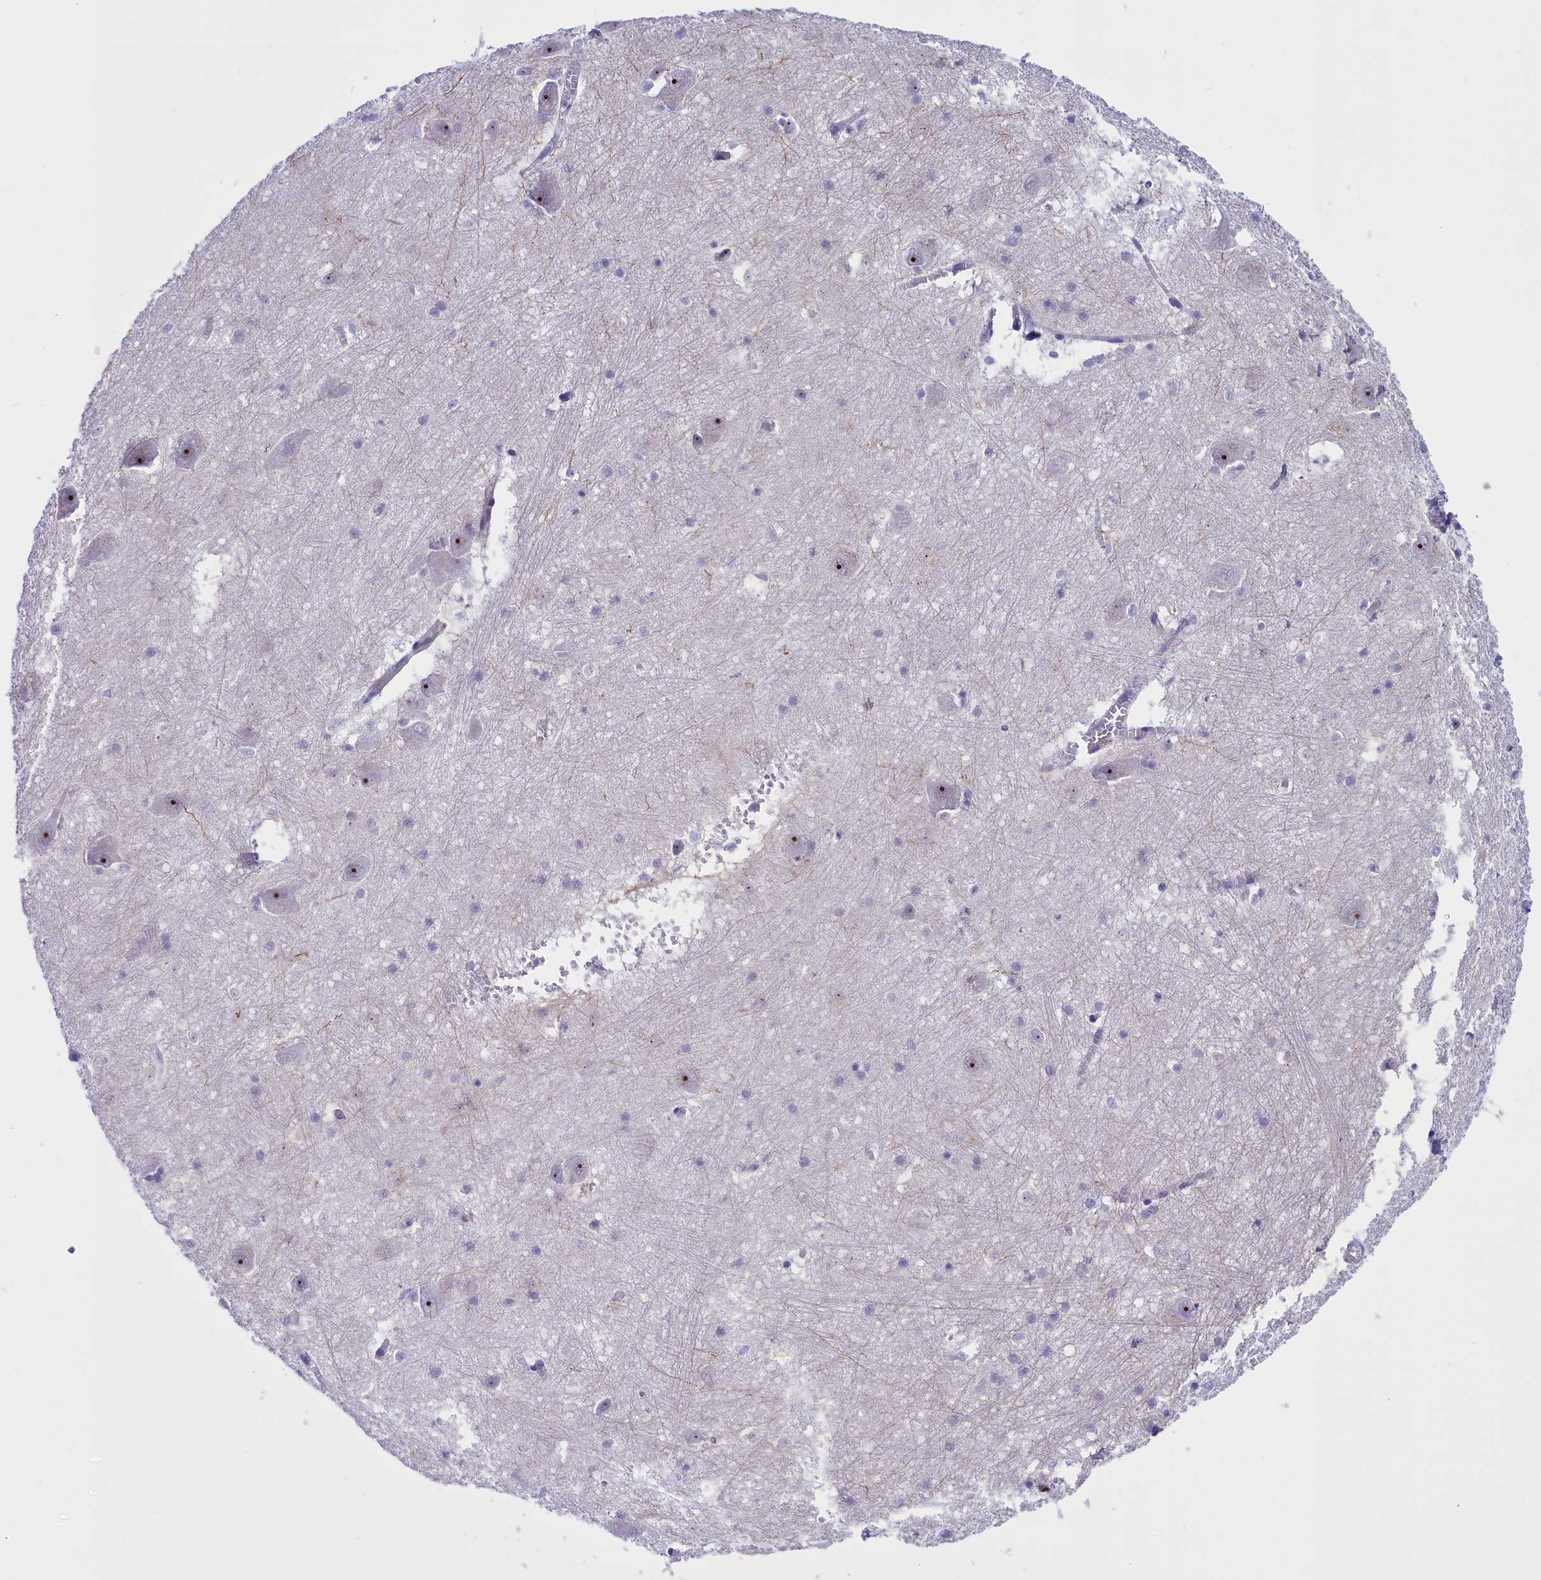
{"staining": {"intensity": "weak", "quantity": "<25%", "location": "cytoplasmic/membranous"}, "tissue": "caudate", "cell_type": "Glial cells", "image_type": "normal", "snomed": [{"axis": "morphology", "description": "Normal tissue, NOS"}, {"axis": "topography", "description": "Lateral ventricle wall"}], "caption": "High power microscopy histopathology image of an IHC photomicrograph of benign caudate, revealing no significant positivity in glial cells. Brightfield microscopy of immunohistochemistry (IHC) stained with DAB (brown) and hematoxylin (blue), captured at high magnification.", "gene": "TBL3", "patient": {"sex": "male", "age": 37}}